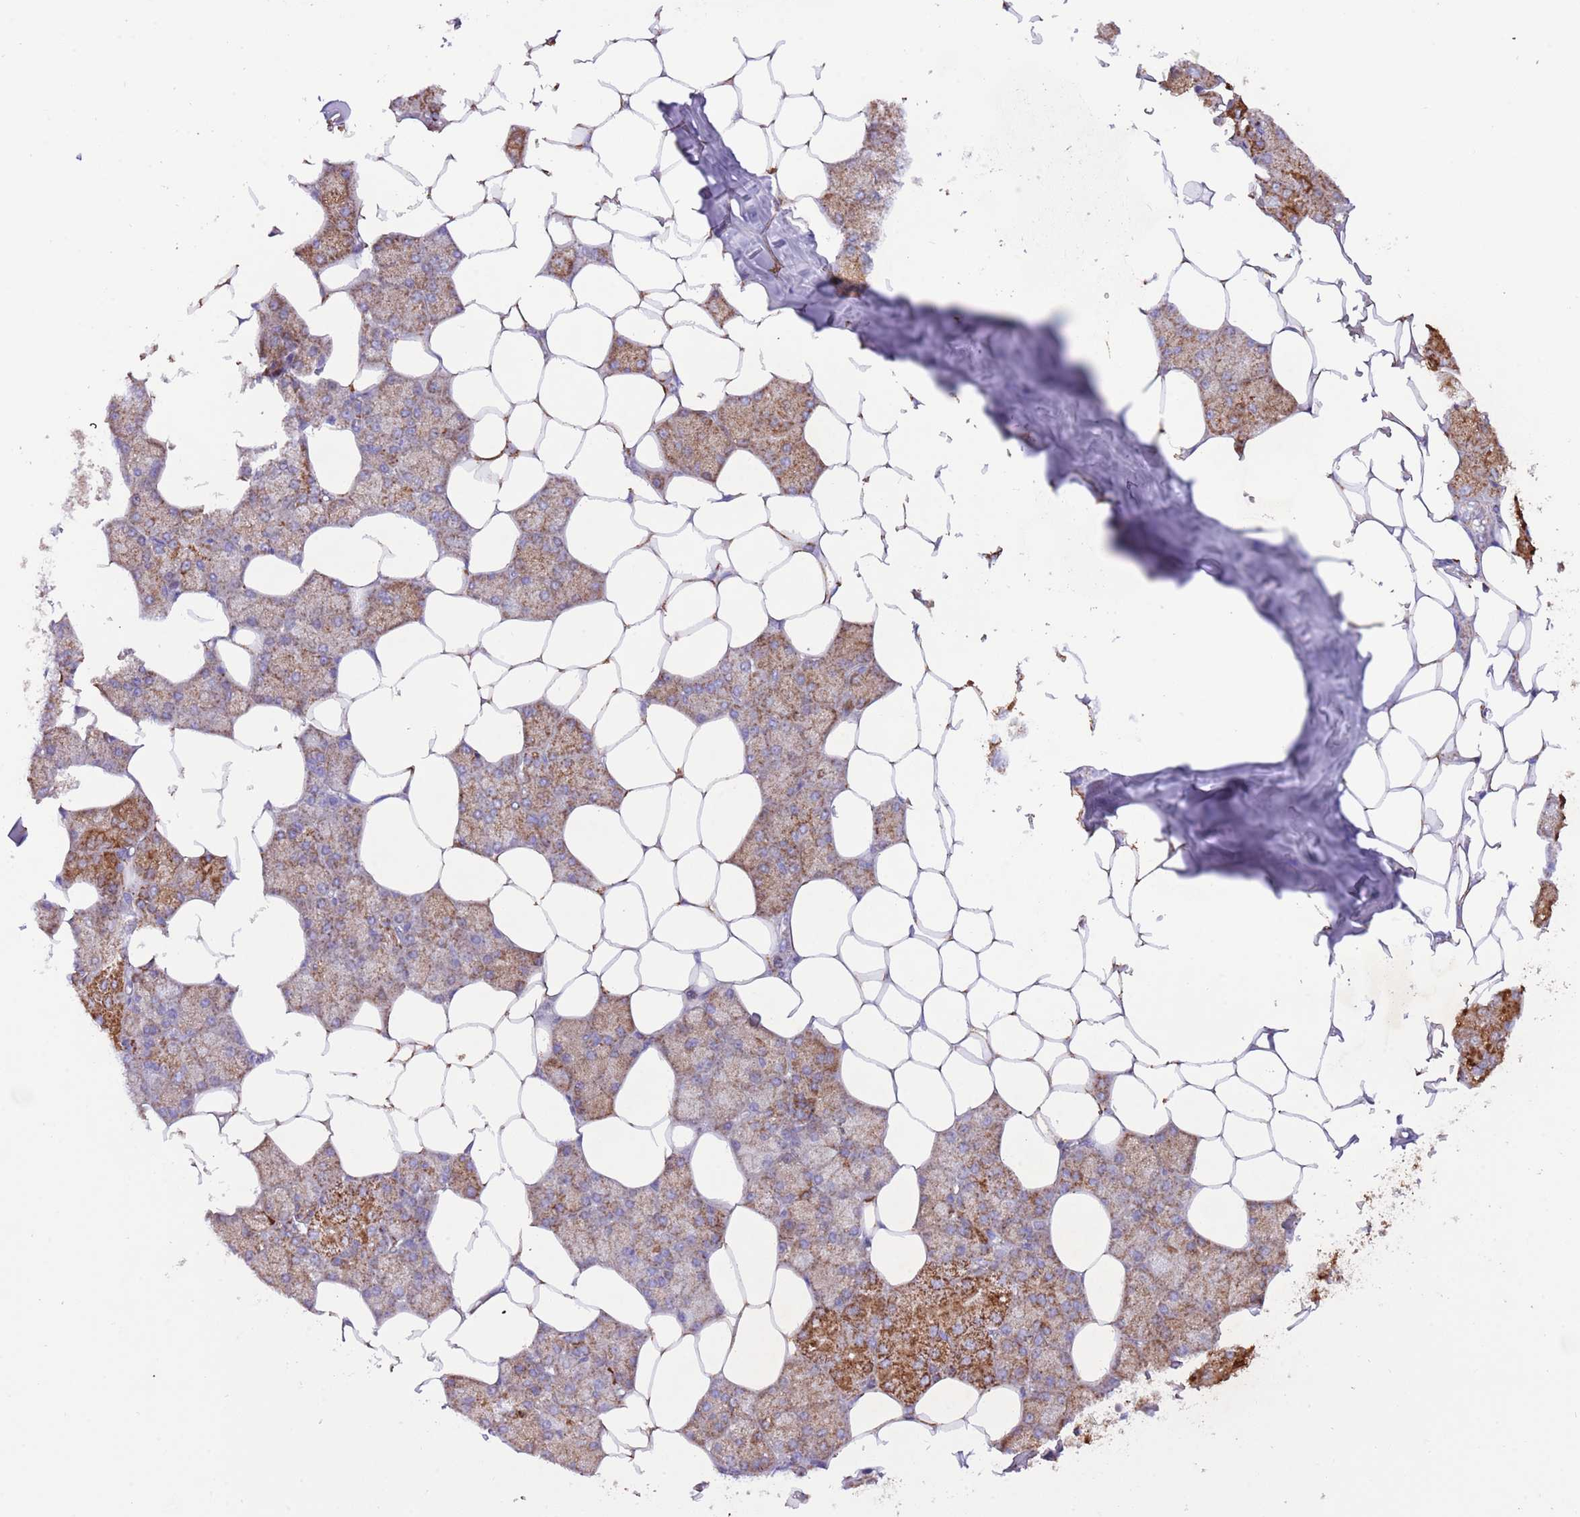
{"staining": {"intensity": "strong", "quantity": "25%-75%", "location": "cytoplasmic/membranous"}, "tissue": "salivary gland", "cell_type": "Glandular cells", "image_type": "normal", "snomed": [{"axis": "morphology", "description": "Normal tissue, NOS"}, {"axis": "topography", "description": "Salivary gland"}], "caption": "Approximately 25%-75% of glandular cells in benign salivary gland exhibit strong cytoplasmic/membranous protein positivity as visualized by brown immunohistochemical staining.", "gene": "SS18L2", "patient": {"sex": "male", "age": 62}}